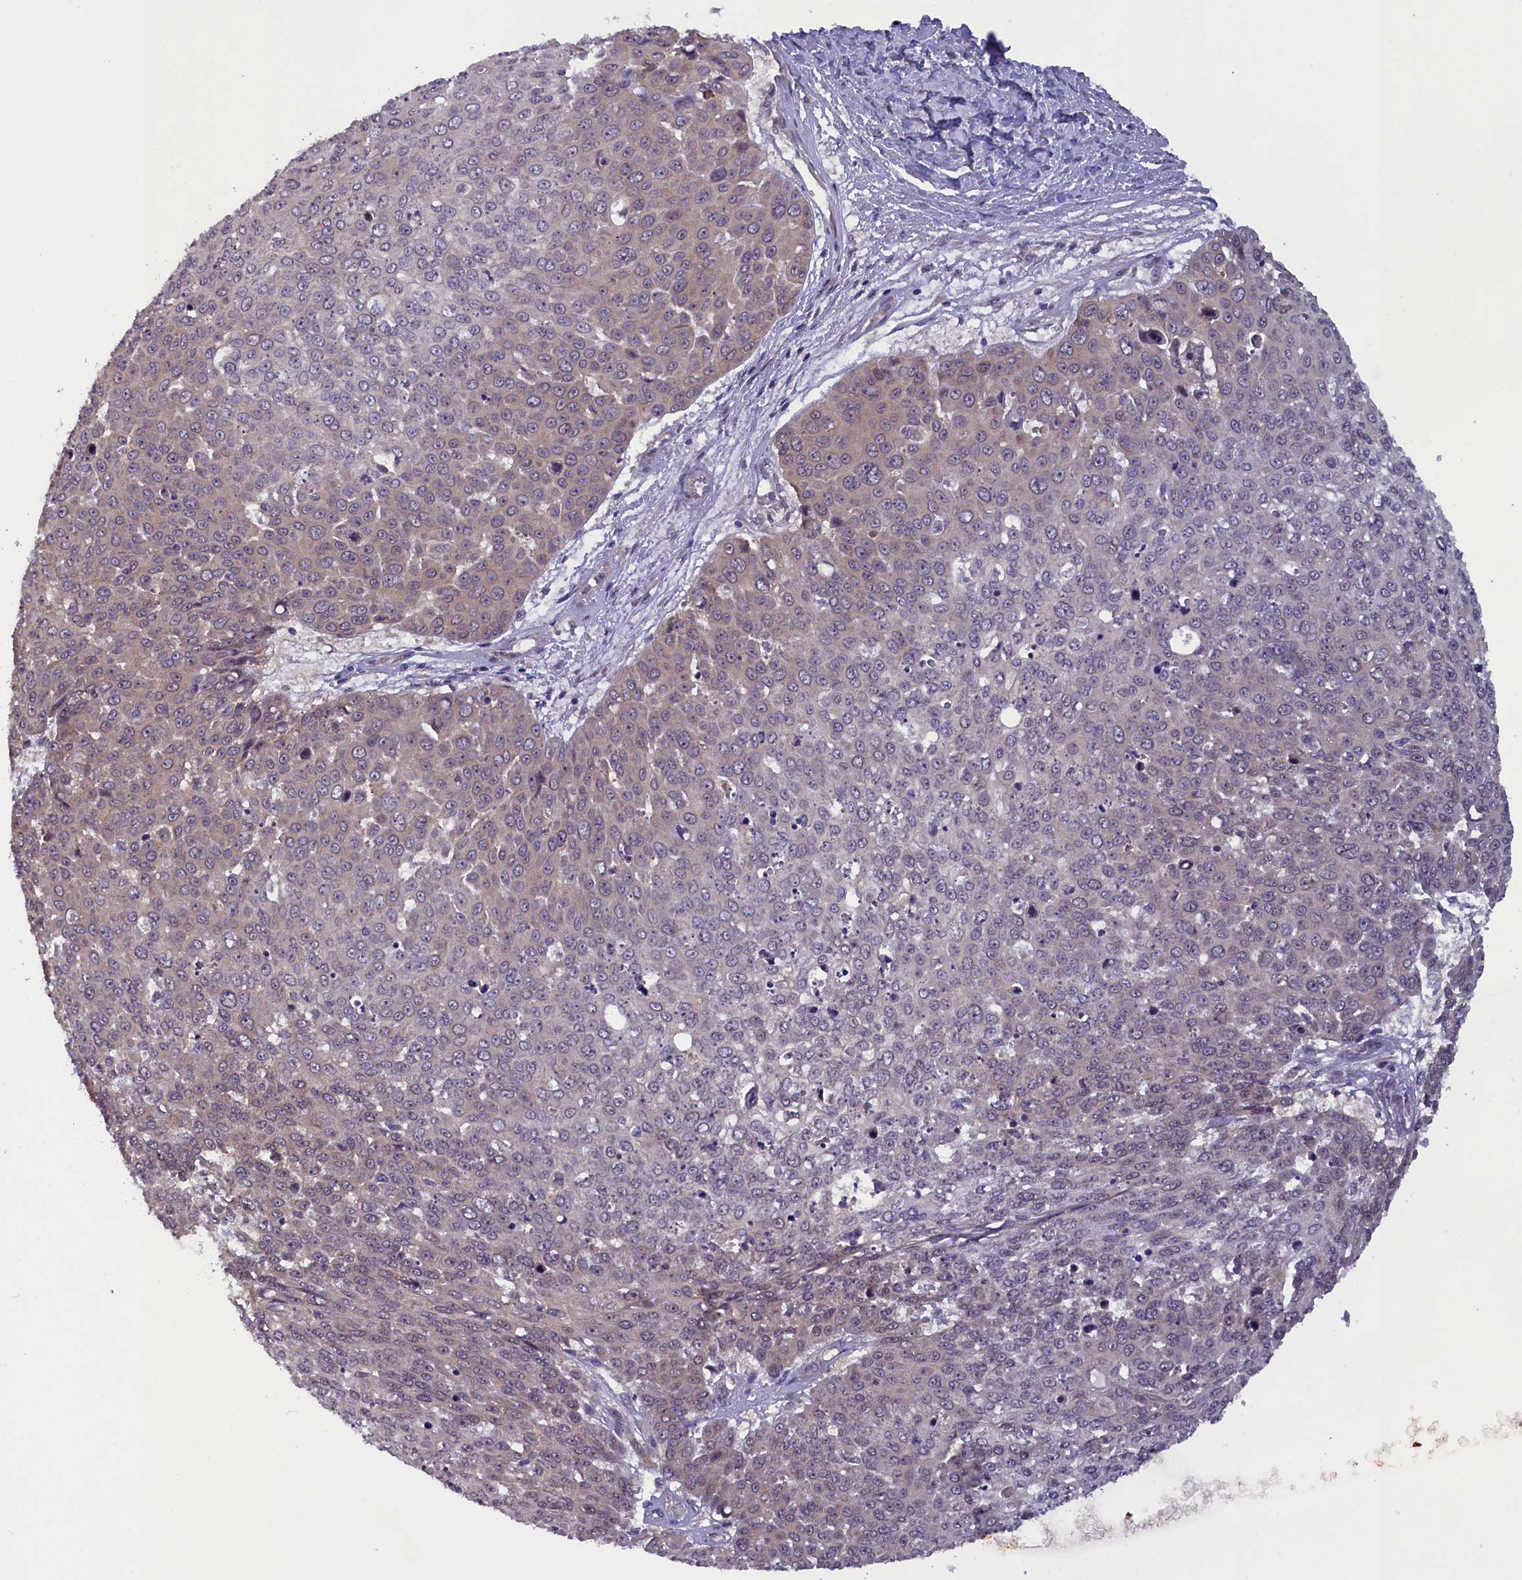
{"staining": {"intensity": "weak", "quantity": "<25%", "location": "cytoplasmic/membranous"}, "tissue": "skin cancer", "cell_type": "Tumor cells", "image_type": "cancer", "snomed": [{"axis": "morphology", "description": "Squamous cell carcinoma, NOS"}, {"axis": "topography", "description": "Skin"}], "caption": "Immunohistochemistry of skin cancer shows no staining in tumor cells.", "gene": "CCDC9B", "patient": {"sex": "male", "age": 71}}